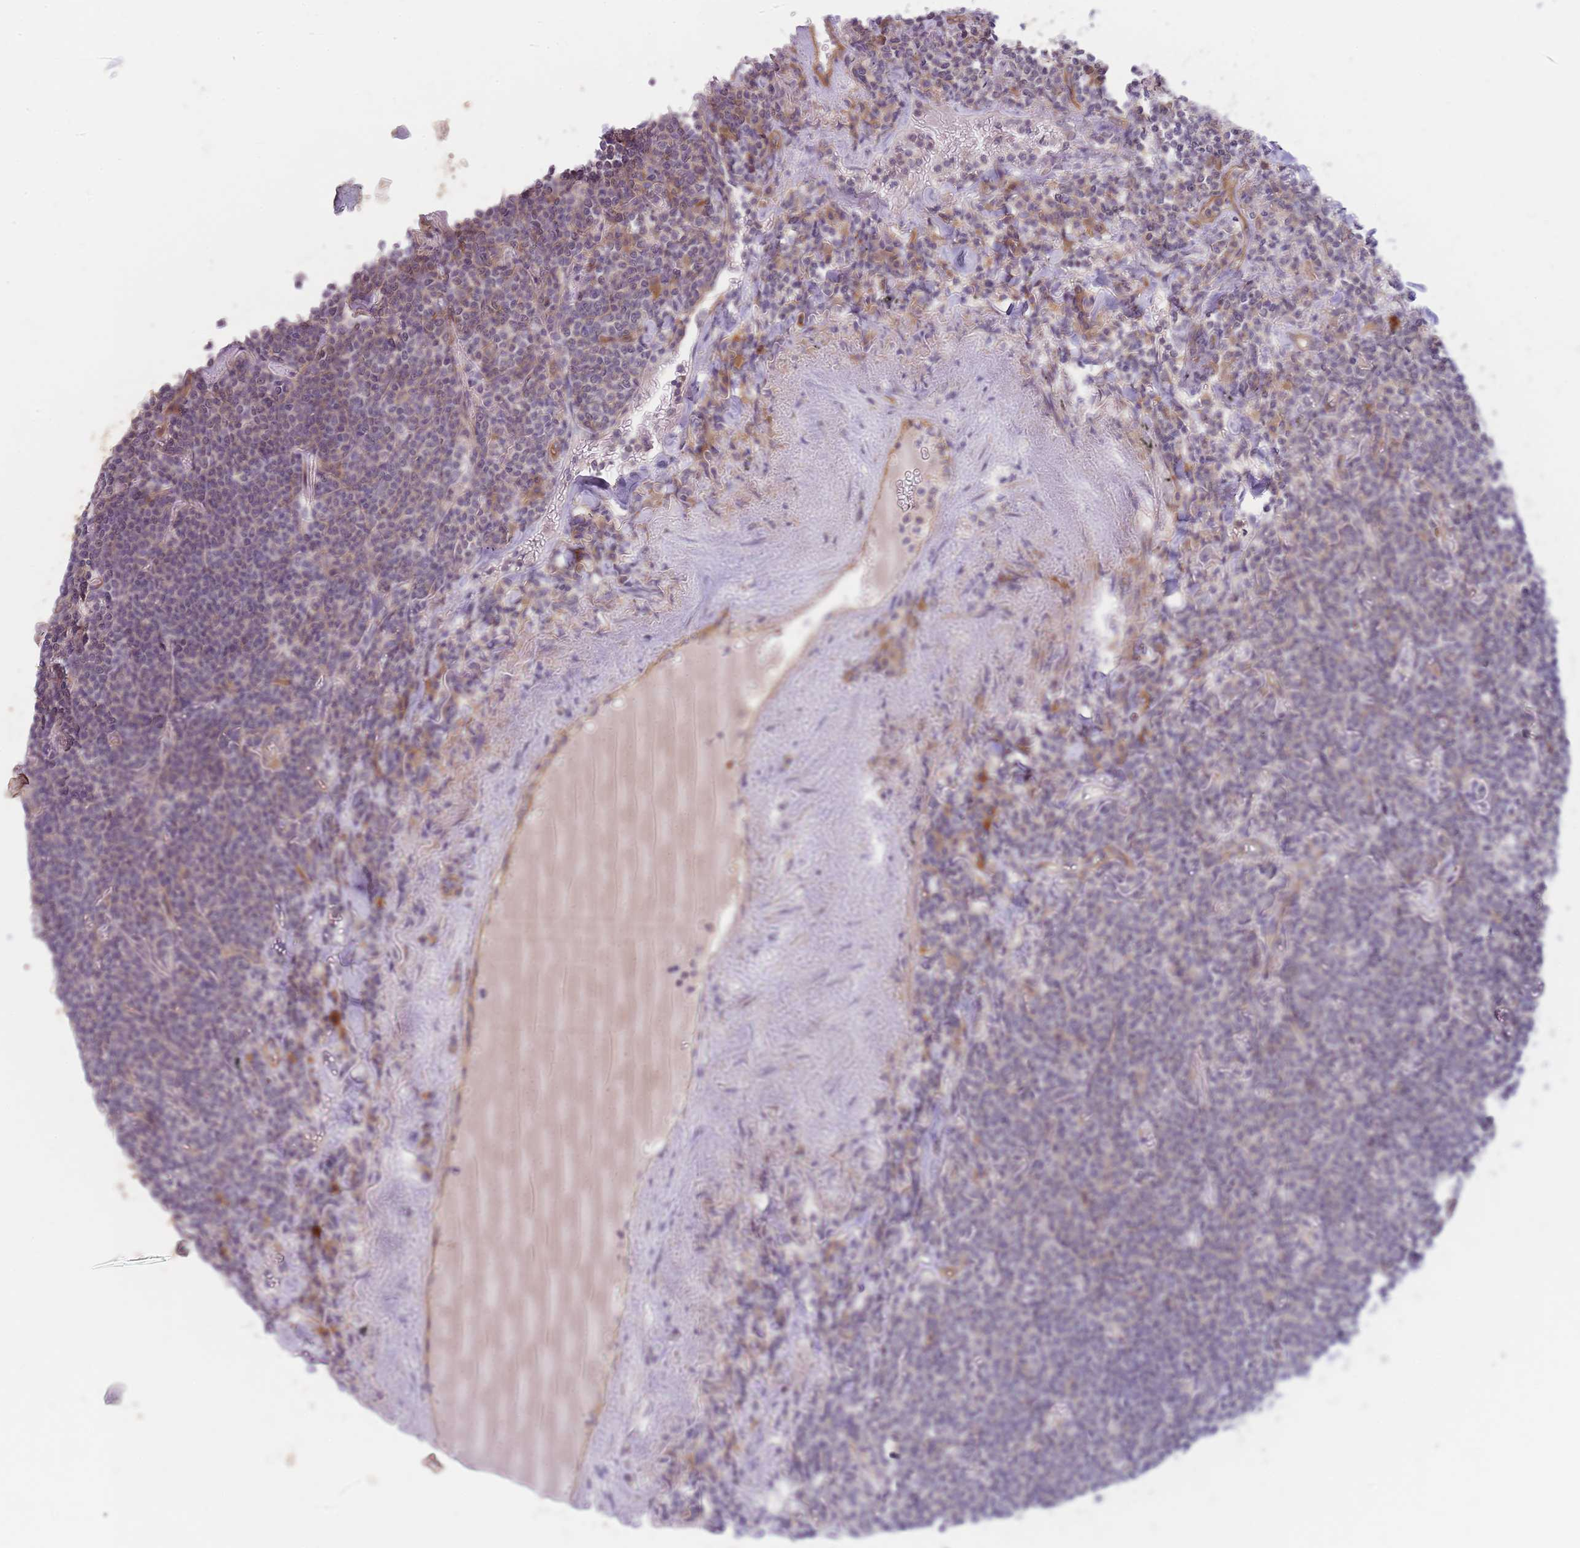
{"staining": {"intensity": "negative", "quantity": "none", "location": "none"}, "tissue": "lymphoma", "cell_type": "Tumor cells", "image_type": "cancer", "snomed": [{"axis": "morphology", "description": "Malignant lymphoma, non-Hodgkin's type, Low grade"}, {"axis": "topography", "description": "Lung"}], "caption": "IHC image of lymphoma stained for a protein (brown), which exhibits no staining in tumor cells. The staining was performed using DAB to visualize the protein expression in brown, while the nuclei were stained in blue with hematoxylin (Magnification: 20x).", "gene": "WDR93", "patient": {"sex": "female", "age": 71}}